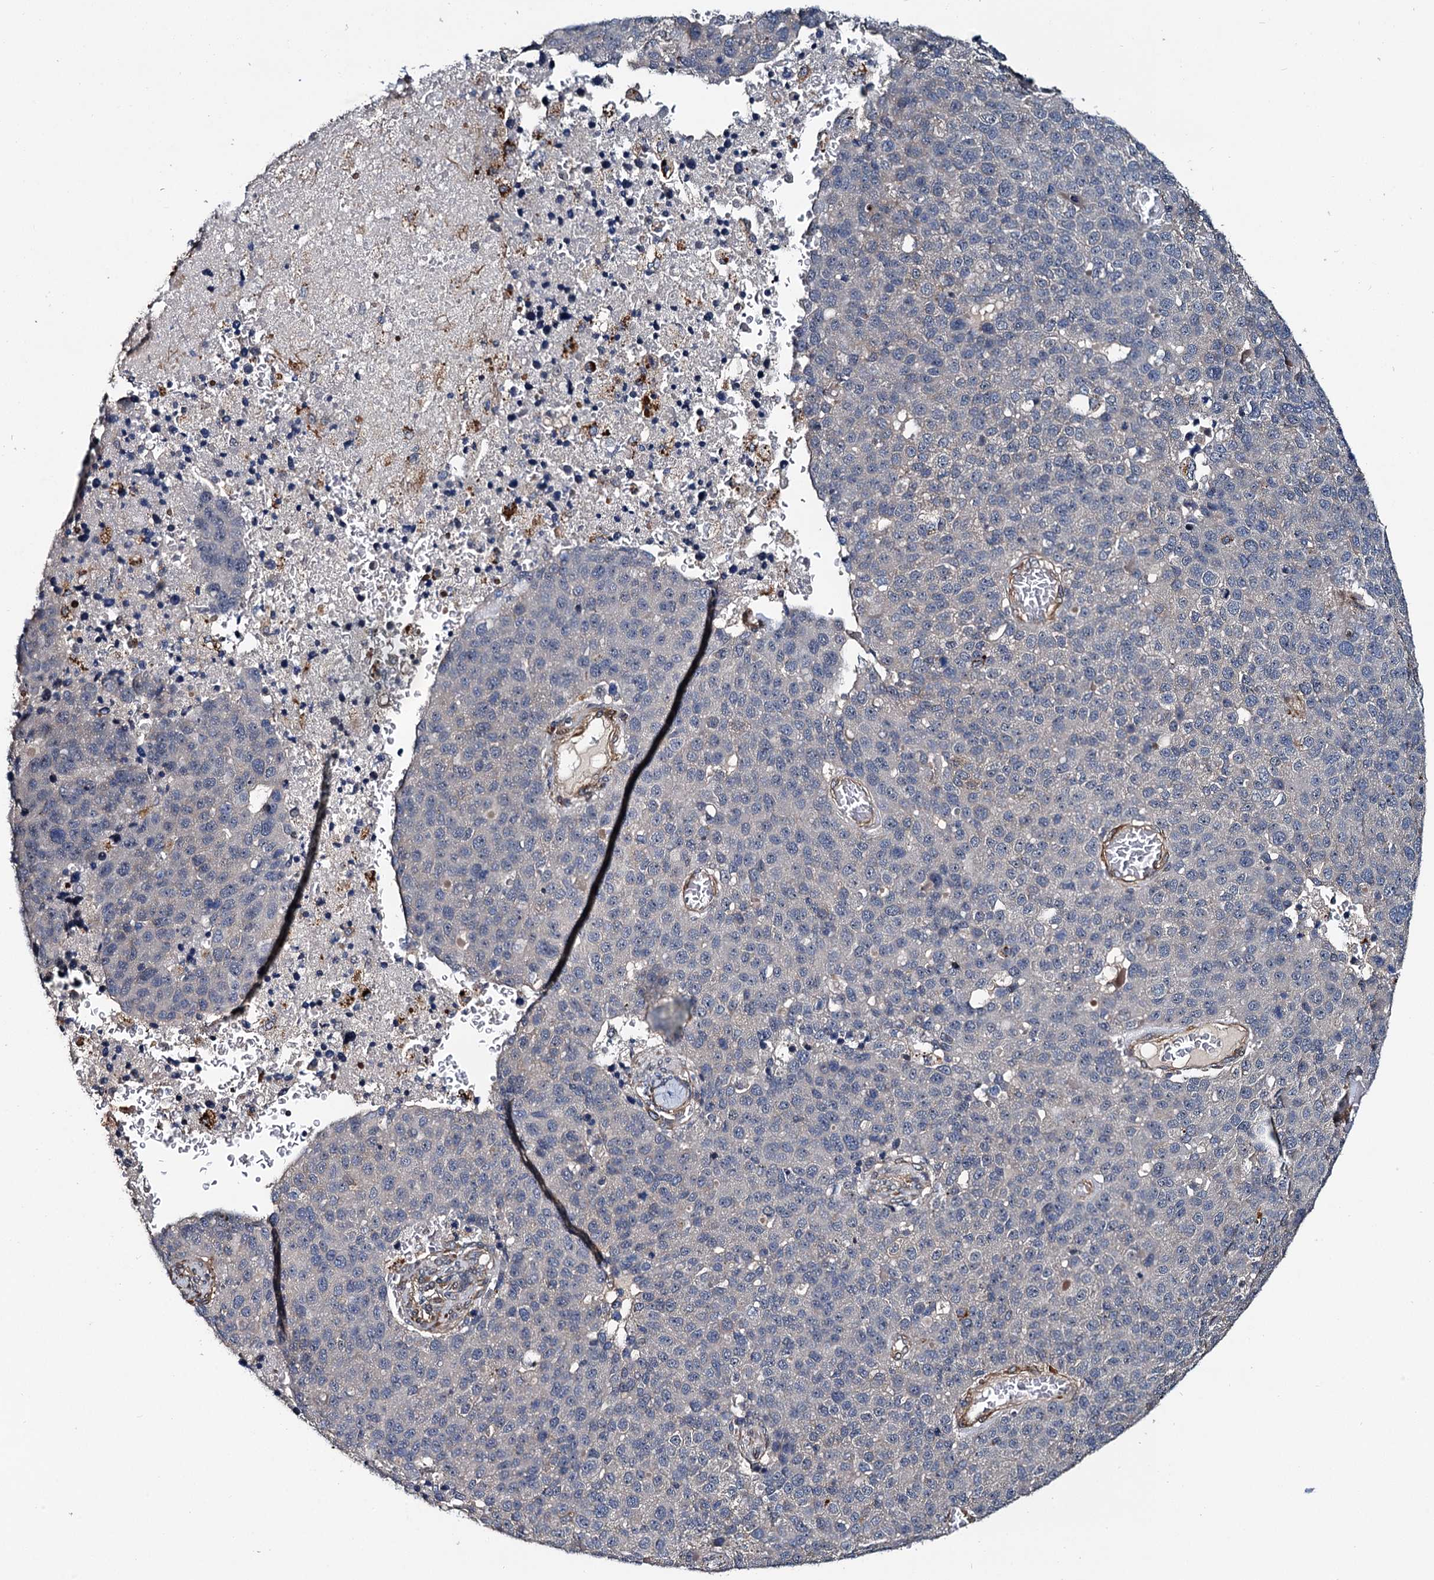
{"staining": {"intensity": "negative", "quantity": "none", "location": "none"}, "tissue": "pancreatic cancer", "cell_type": "Tumor cells", "image_type": "cancer", "snomed": [{"axis": "morphology", "description": "Adenocarcinoma, NOS"}, {"axis": "topography", "description": "Pancreas"}], "caption": "Pancreatic cancer stained for a protein using immunohistochemistry (IHC) shows no expression tumor cells.", "gene": "ARHGAP42", "patient": {"sex": "female", "age": 61}}